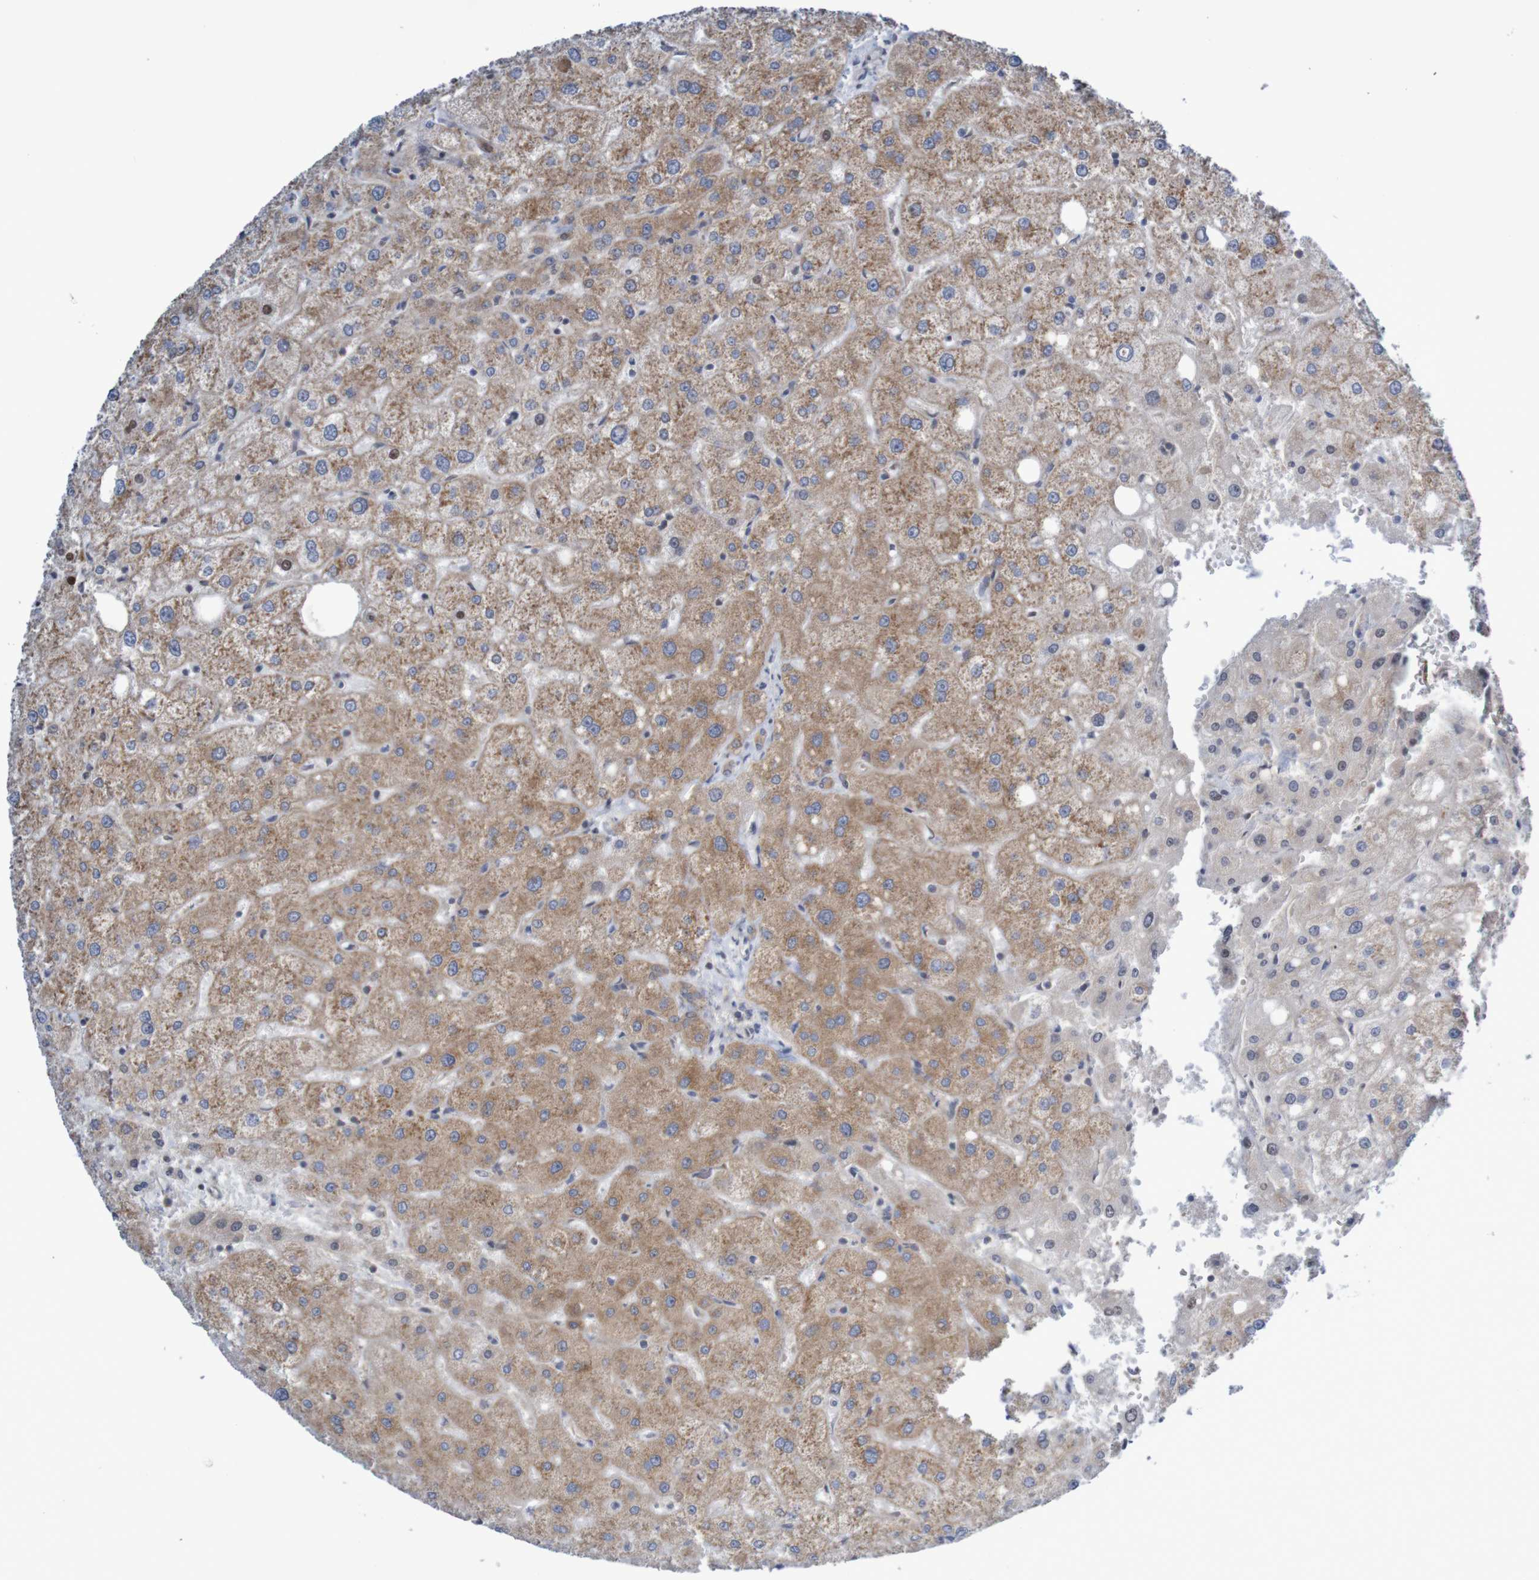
{"staining": {"intensity": "weak", "quantity": ">75%", "location": "cytoplasmic/membranous"}, "tissue": "liver", "cell_type": "Cholangiocytes", "image_type": "normal", "snomed": [{"axis": "morphology", "description": "Normal tissue, NOS"}, {"axis": "topography", "description": "Liver"}], "caption": "Cholangiocytes exhibit low levels of weak cytoplasmic/membranous expression in about >75% of cells in unremarkable human liver. (brown staining indicates protein expression, while blue staining denotes nuclei).", "gene": "LRRC47", "patient": {"sex": "male", "age": 73}}